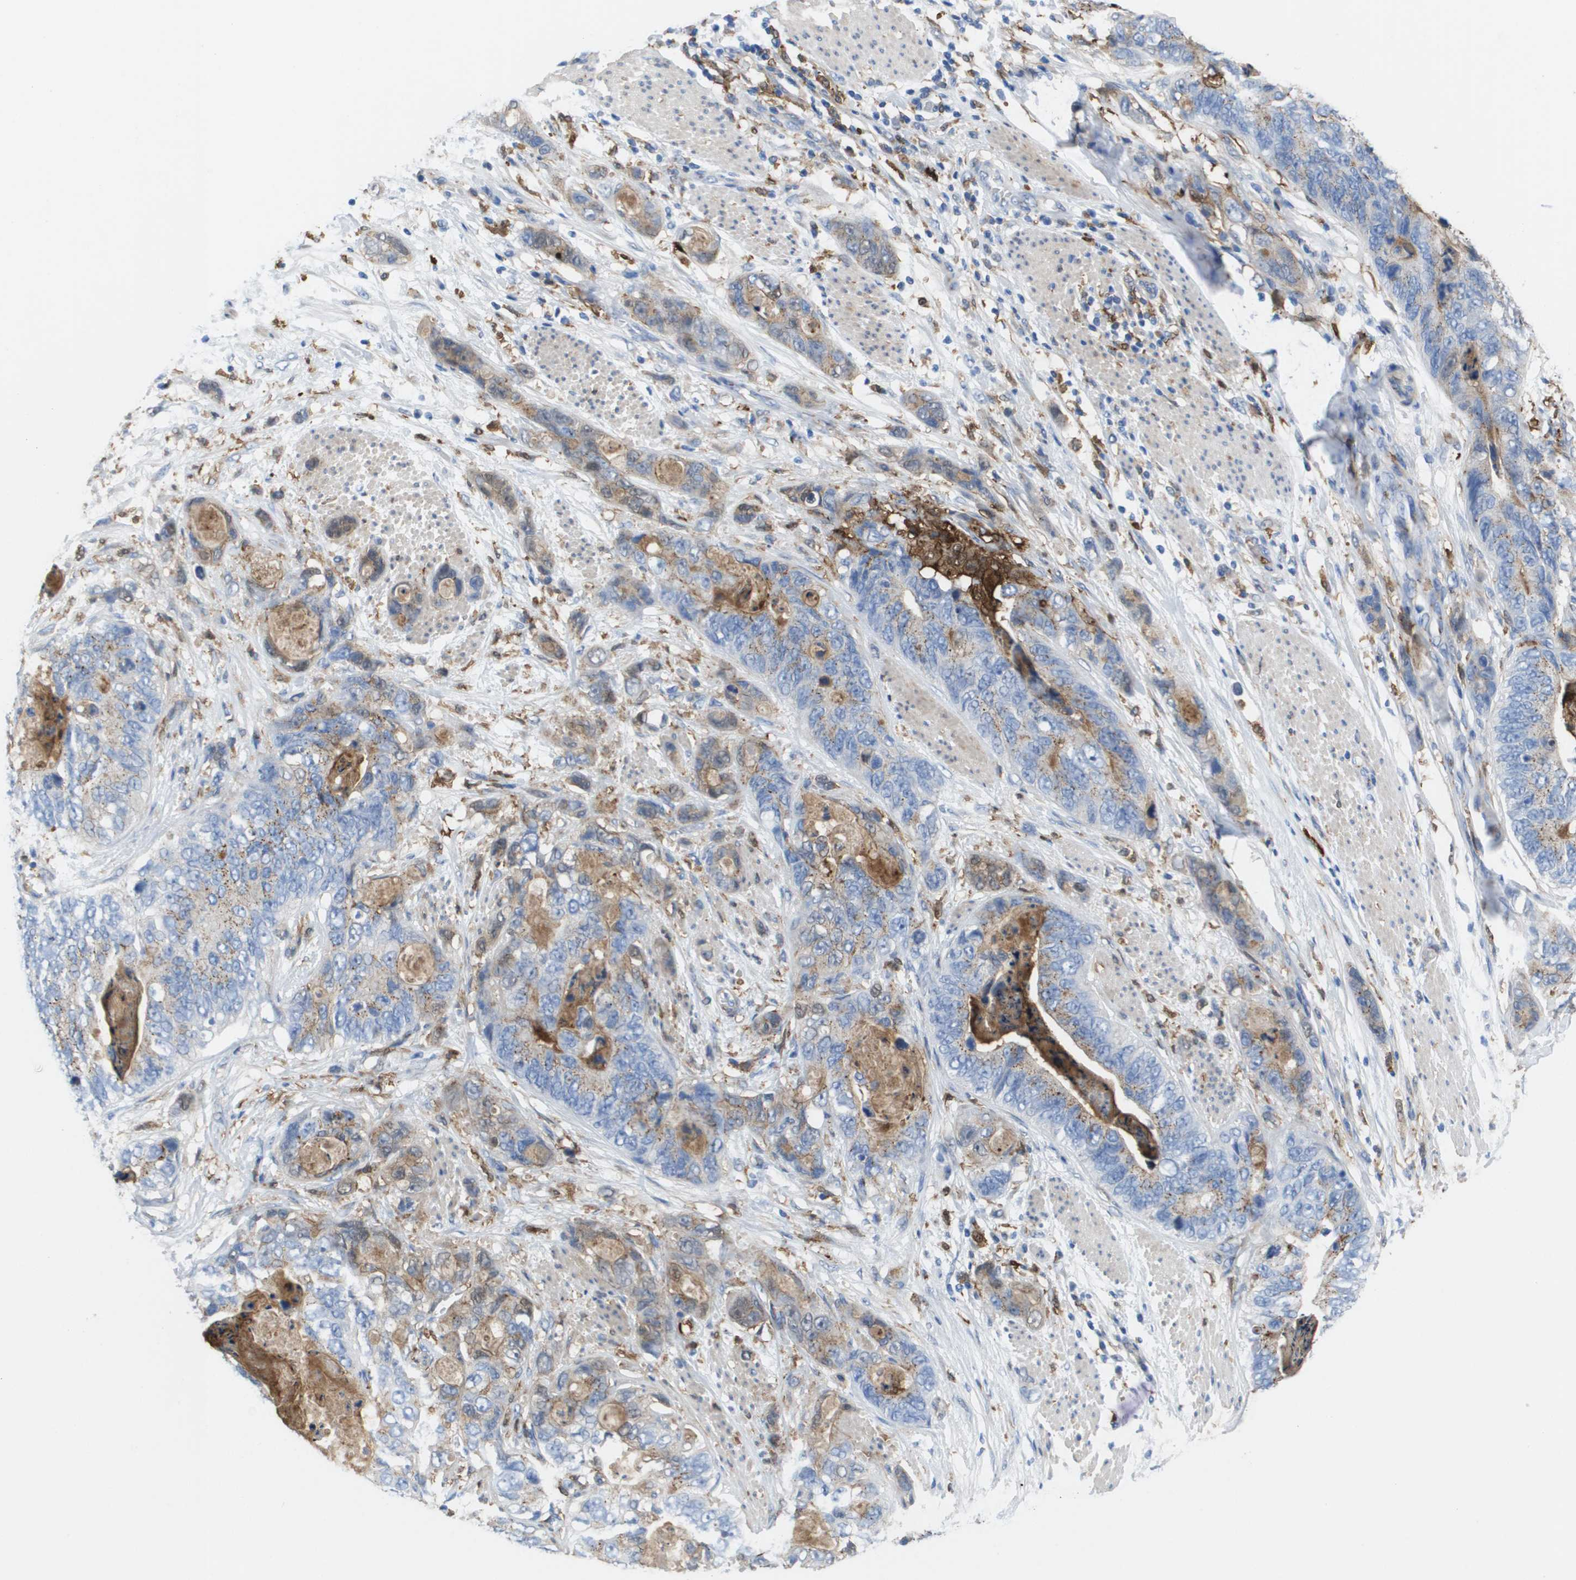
{"staining": {"intensity": "weak", "quantity": "25%-75%", "location": "cytoplasmic/membranous"}, "tissue": "stomach cancer", "cell_type": "Tumor cells", "image_type": "cancer", "snomed": [{"axis": "morphology", "description": "Adenocarcinoma, NOS"}, {"axis": "topography", "description": "Stomach"}], "caption": "Immunohistochemistry (IHC) image of human stomach adenocarcinoma stained for a protein (brown), which demonstrates low levels of weak cytoplasmic/membranous staining in approximately 25%-75% of tumor cells.", "gene": "SLC37A2", "patient": {"sex": "female", "age": 89}}